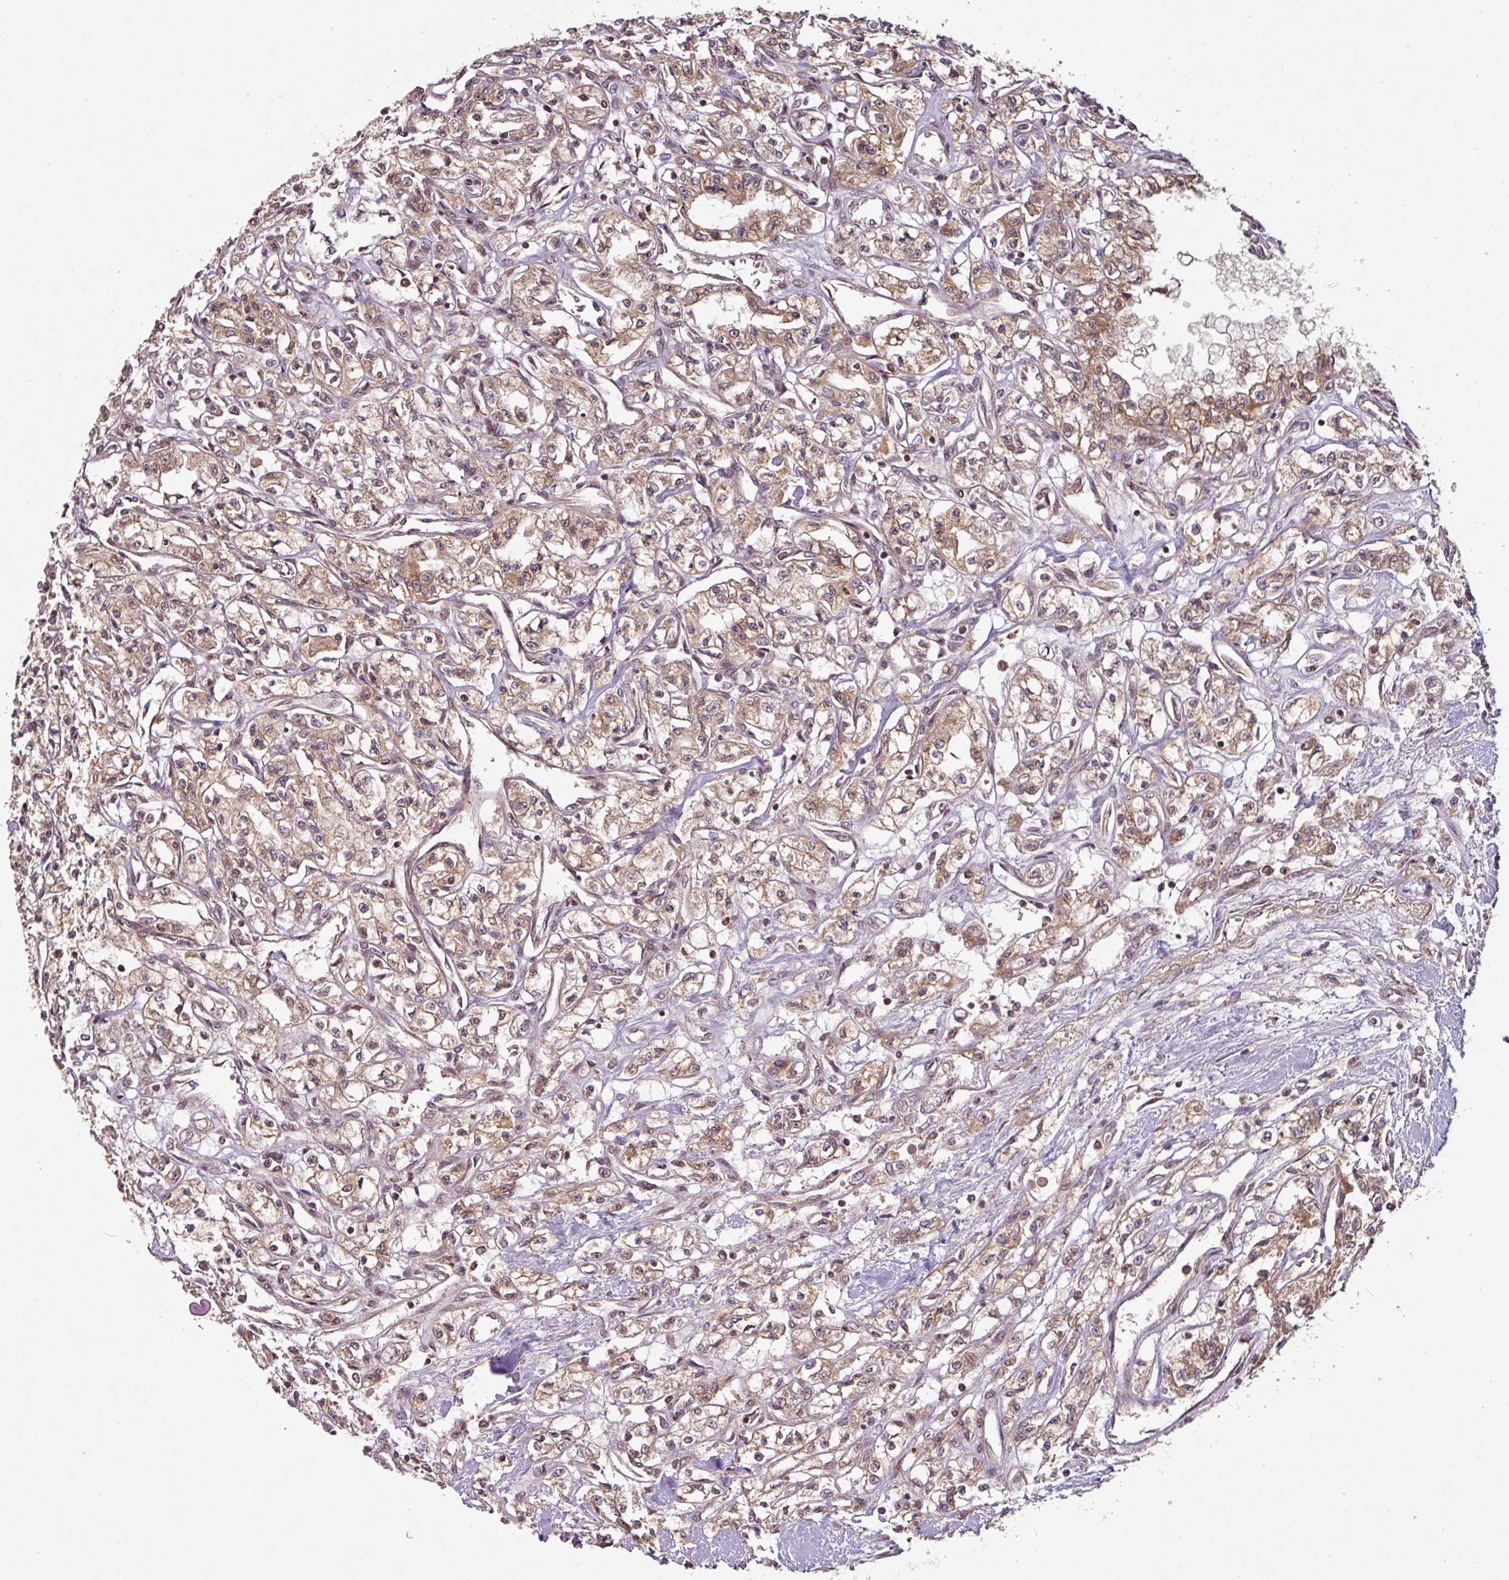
{"staining": {"intensity": "moderate", "quantity": ">75%", "location": "cytoplasmic/membranous,nuclear"}, "tissue": "renal cancer", "cell_type": "Tumor cells", "image_type": "cancer", "snomed": [{"axis": "morphology", "description": "Adenocarcinoma, NOS"}, {"axis": "topography", "description": "Kidney"}], "caption": "Renal cancer stained with IHC displays moderate cytoplasmic/membranous and nuclear expression in approximately >75% of tumor cells.", "gene": "MRRF", "patient": {"sex": "male", "age": 56}}